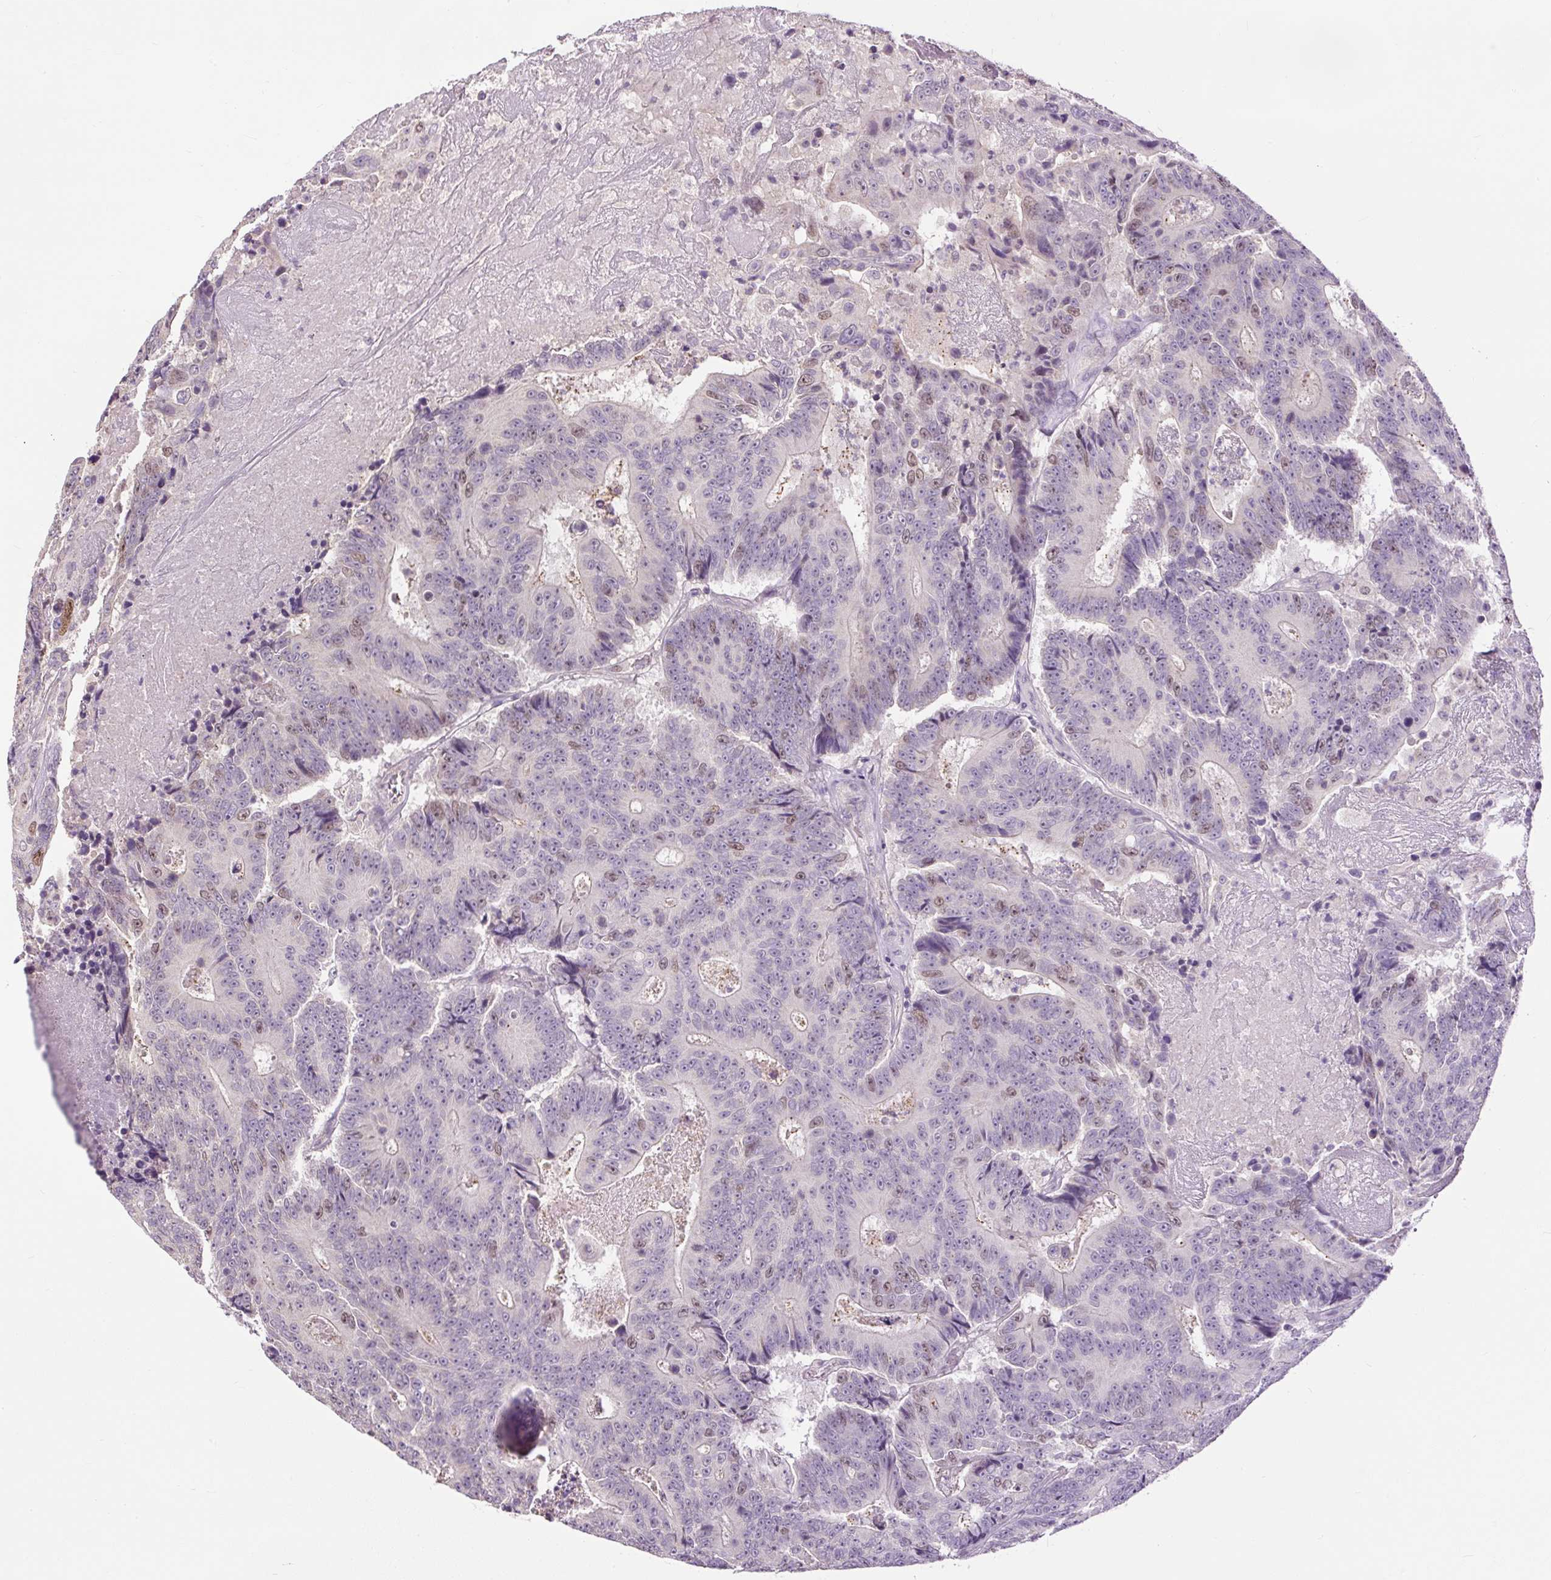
{"staining": {"intensity": "weak", "quantity": "25%-75%", "location": "nuclear"}, "tissue": "colorectal cancer", "cell_type": "Tumor cells", "image_type": "cancer", "snomed": [{"axis": "morphology", "description": "Adenocarcinoma, NOS"}, {"axis": "topography", "description": "Colon"}], "caption": "This micrograph shows IHC staining of colorectal cancer (adenocarcinoma), with low weak nuclear expression in approximately 25%-75% of tumor cells.", "gene": "RACGAP1", "patient": {"sex": "male", "age": 83}}